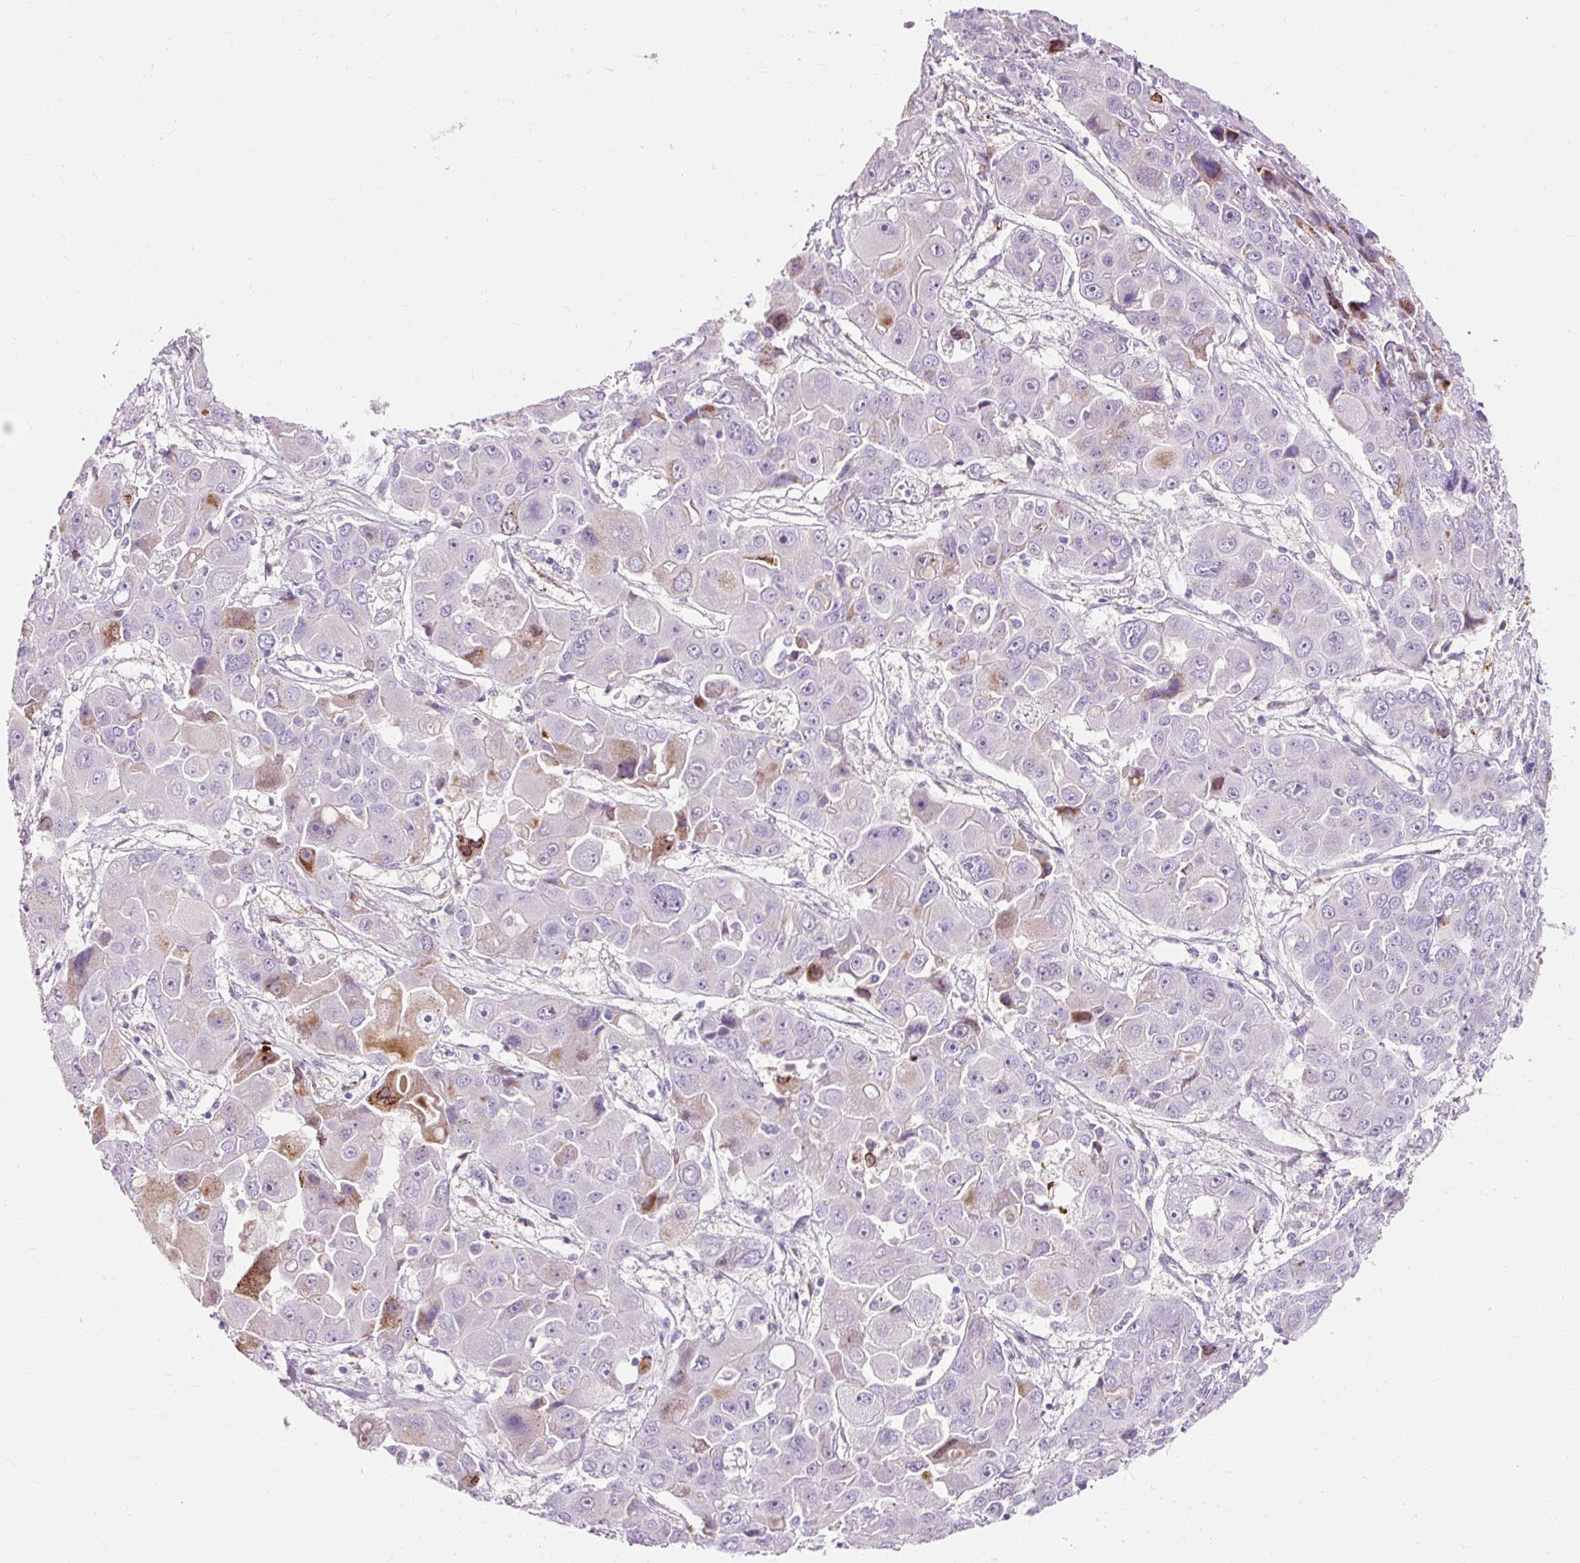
{"staining": {"intensity": "negative", "quantity": "none", "location": "none"}, "tissue": "liver cancer", "cell_type": "Tumor cells", "image_type": "cancer", "snomed": [{"axis": "morphology", "description": "Cholangiocarcinoma"}, {"axis": "topography", "description": "Liver"}], "caption": "IHC histopathology image of neoplastic tissue: human liver cholangiocarcinoma stained with DAB (3,3'-diaminobenzidine) exhibits no significant protein positivity in tumor cells.", "gene": "CLDN25", "patient": {"sex": "male", "age": 67}}